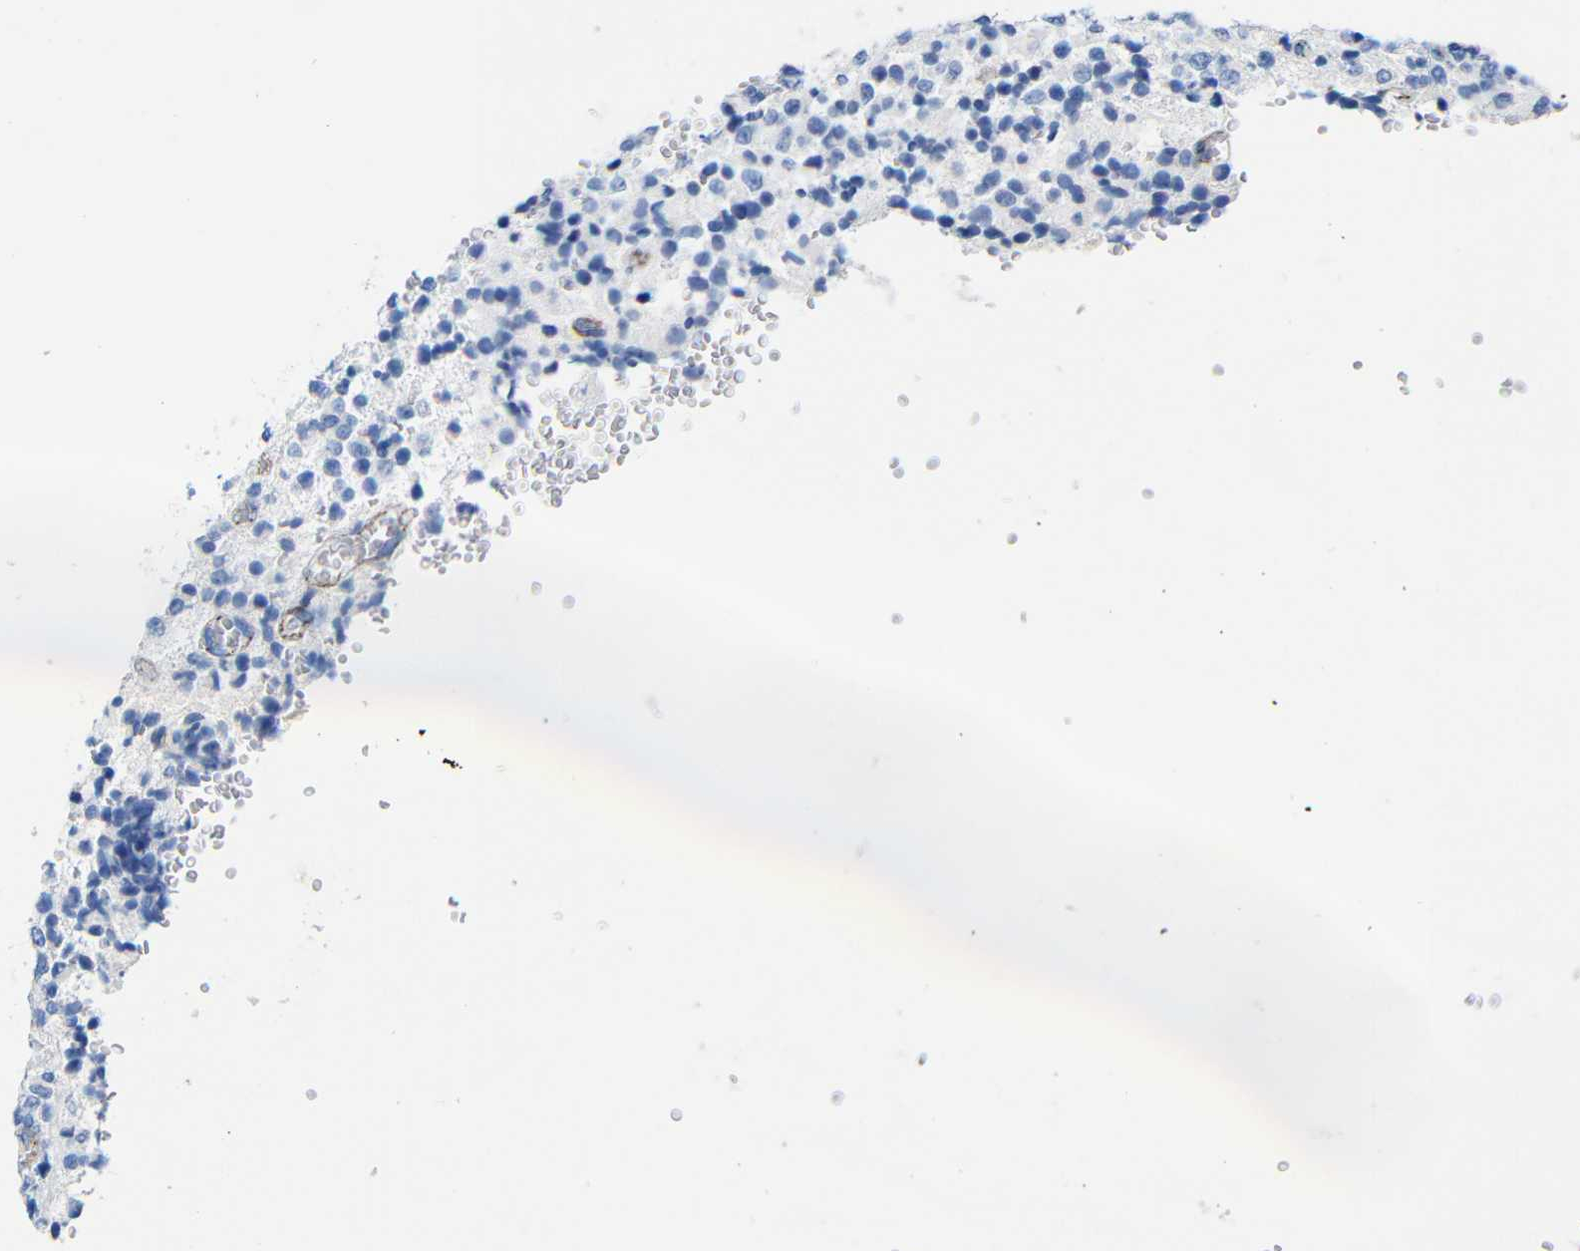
{"staining": {"intensity": "negative", "quantity": "none", "location": "none"}, "tissue": "glioma", "cell_type": "Tumor cells", "image_type": "cancer", "snomed": [{"axis": "morphology", "description": "Glioma, malignant, High grade"}, {"axis": "topography", "description": "pancreas cauda"}], "caption": "An image of human high-grade glioma (malignant) is negative for staining in tumor cells. (Stains: DAB IHC with hematoxylin counter stain, Microscopy: brightfield microscopy at high magnification).", "gene": "CGNL1", "patient": {"sex": "male", "age": 60}}